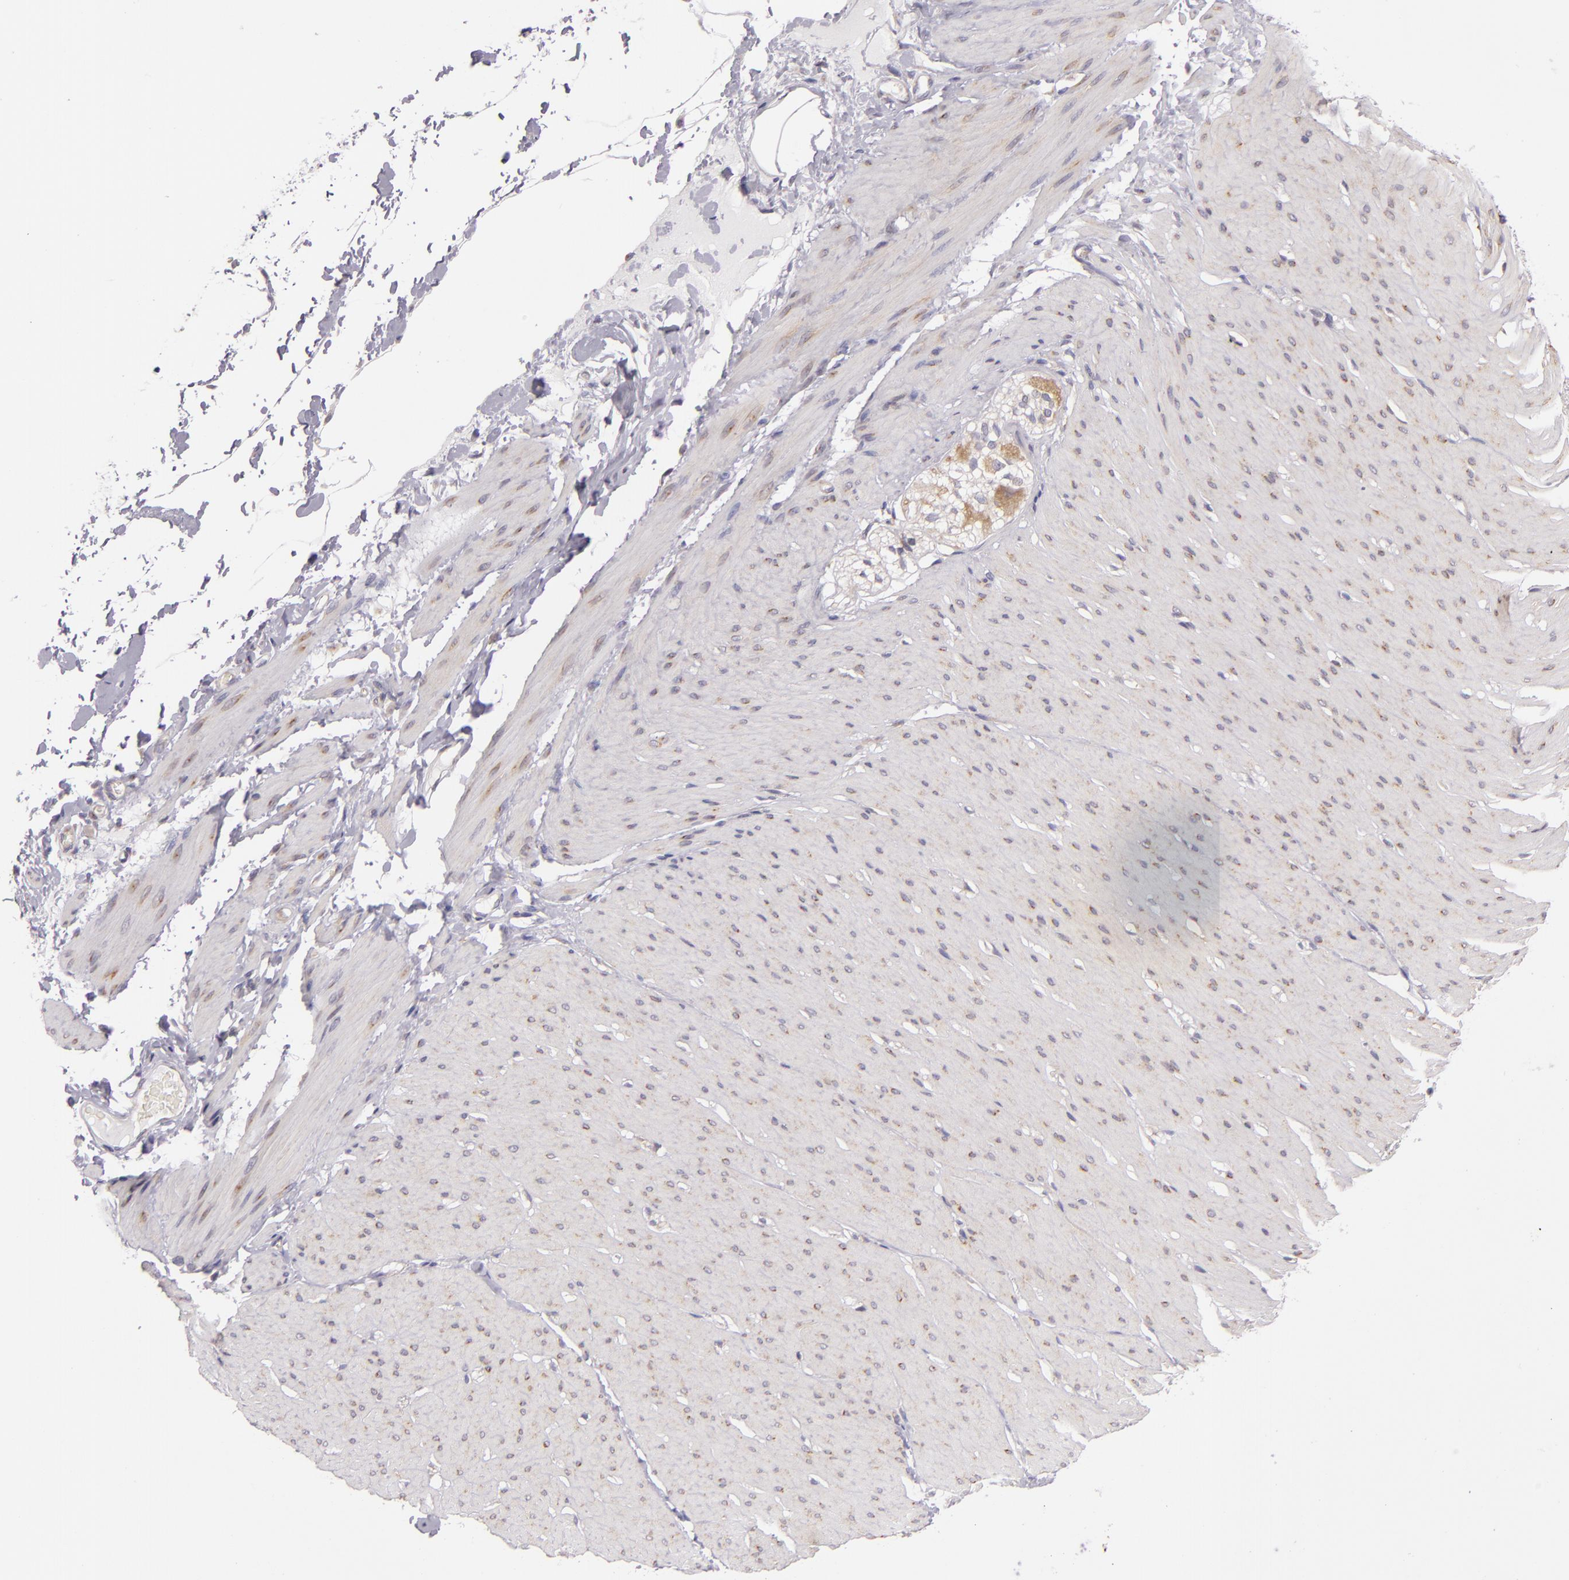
{"staining": {"intensity": "negative", "quantity": "none", "location": "none"}, "tissue": "smooth muscle", "cell_type": "Smooth muscle cells", "image_type": "normal", "snomed": [{"axis": "morphology", "description": "Normal tissue, NOS"}, {"axis": "topography", "description": "Smooth muscle"}, {"axis": "topography", "description": "Colon"}], "caption": "IHC histopathology image of benign smooth muscle: human smooth muscle stained with DAB demonstrates no significant protein staining in smooth muscle cells.", "gene": "UPF3B", "patient": {"sex": "male", "age": 67}}